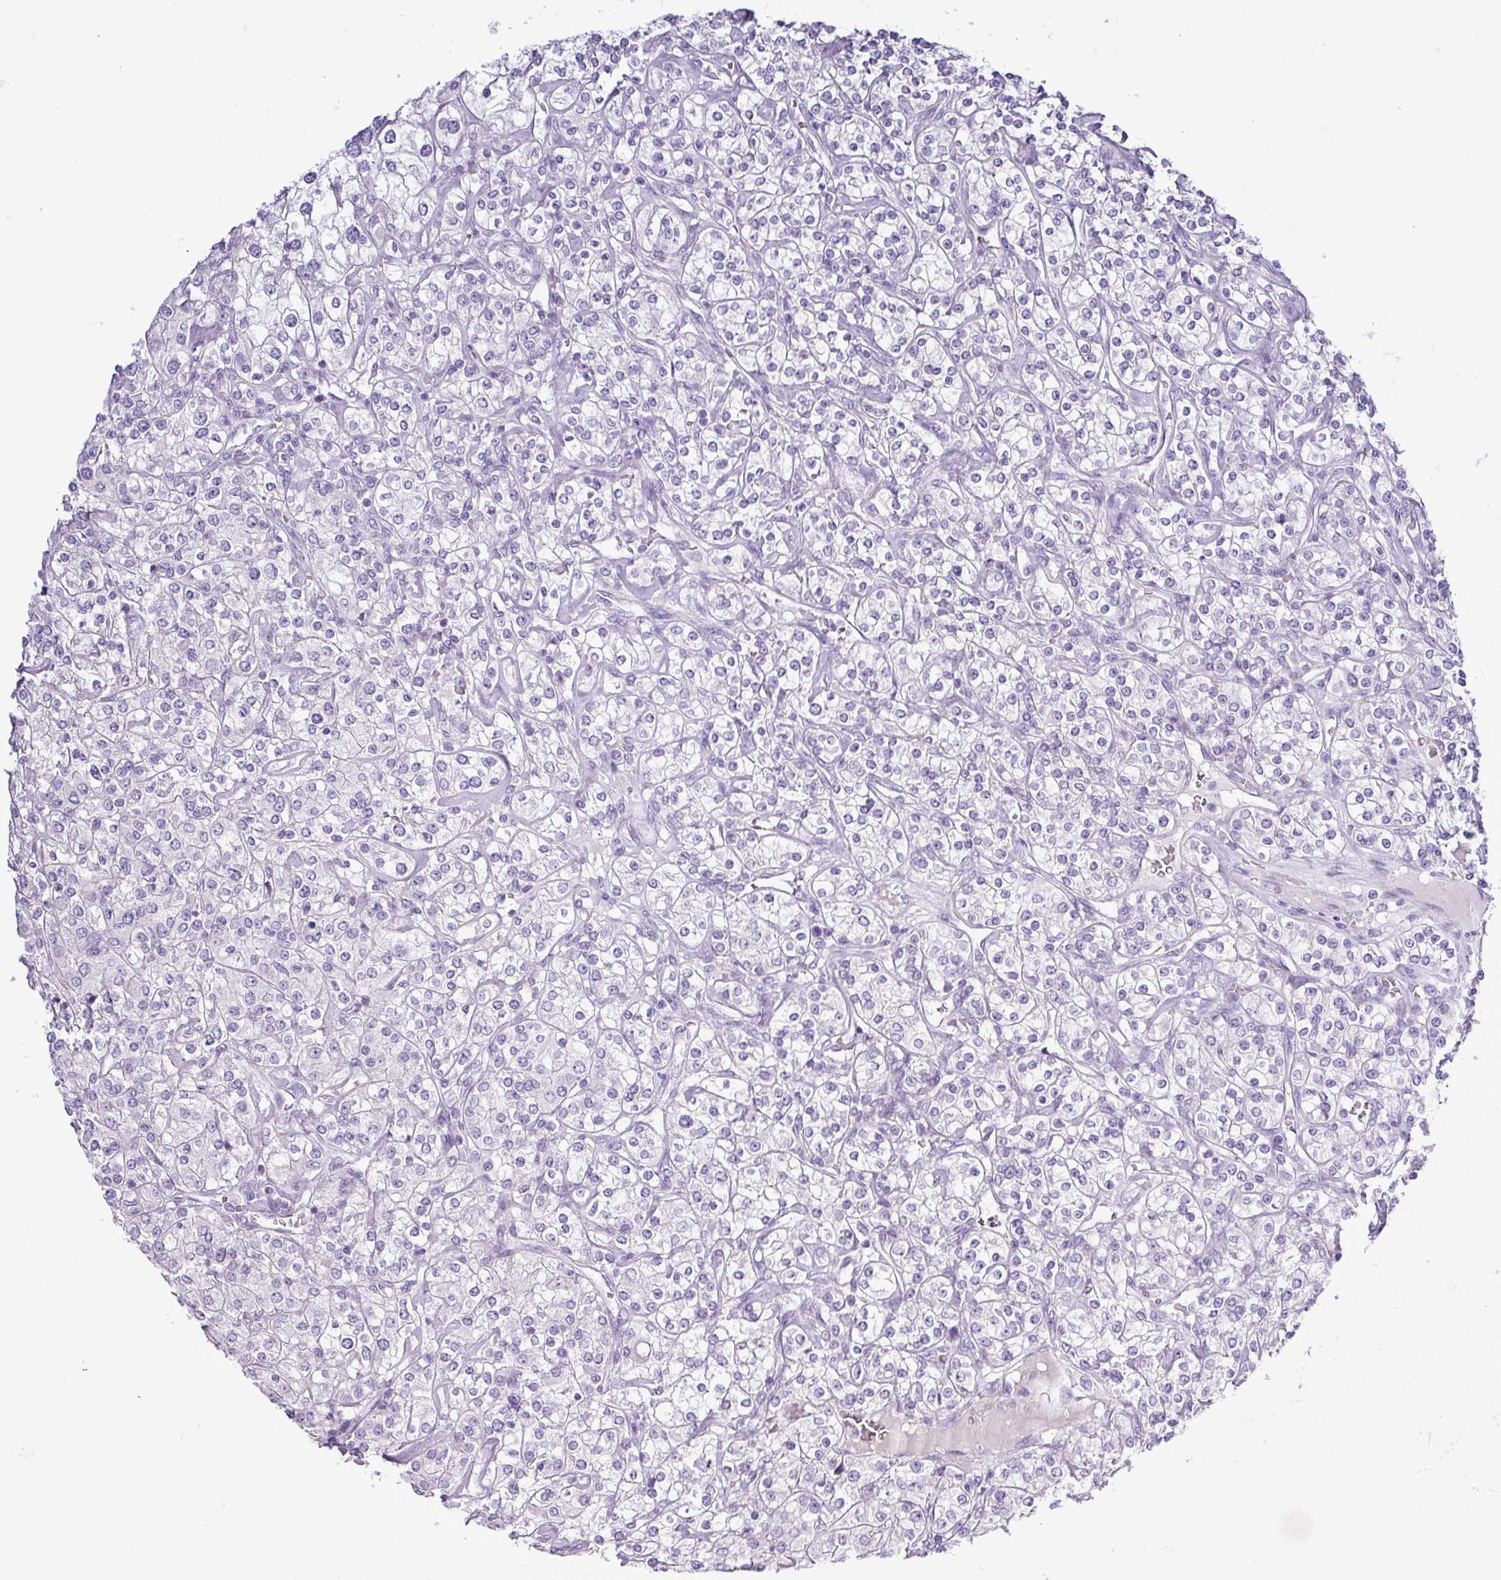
{"staining": {"intensity": "negative", "quantity": "none", "location": "none"}, "tissue": "renal cancer", "cell_type": "Tumor cells", "image_type": "cancer", "snomed": [{"axis": "morphology", "description": "Adenocarcinoma, NOS"}, {"axis": "topography", "description": "Kidney"}], "caption": "Tumor cells are negative for protein expression in human renal cancer.", "gene": "ALDH3A1", "patient": {"sex": "male", "age": 77}}